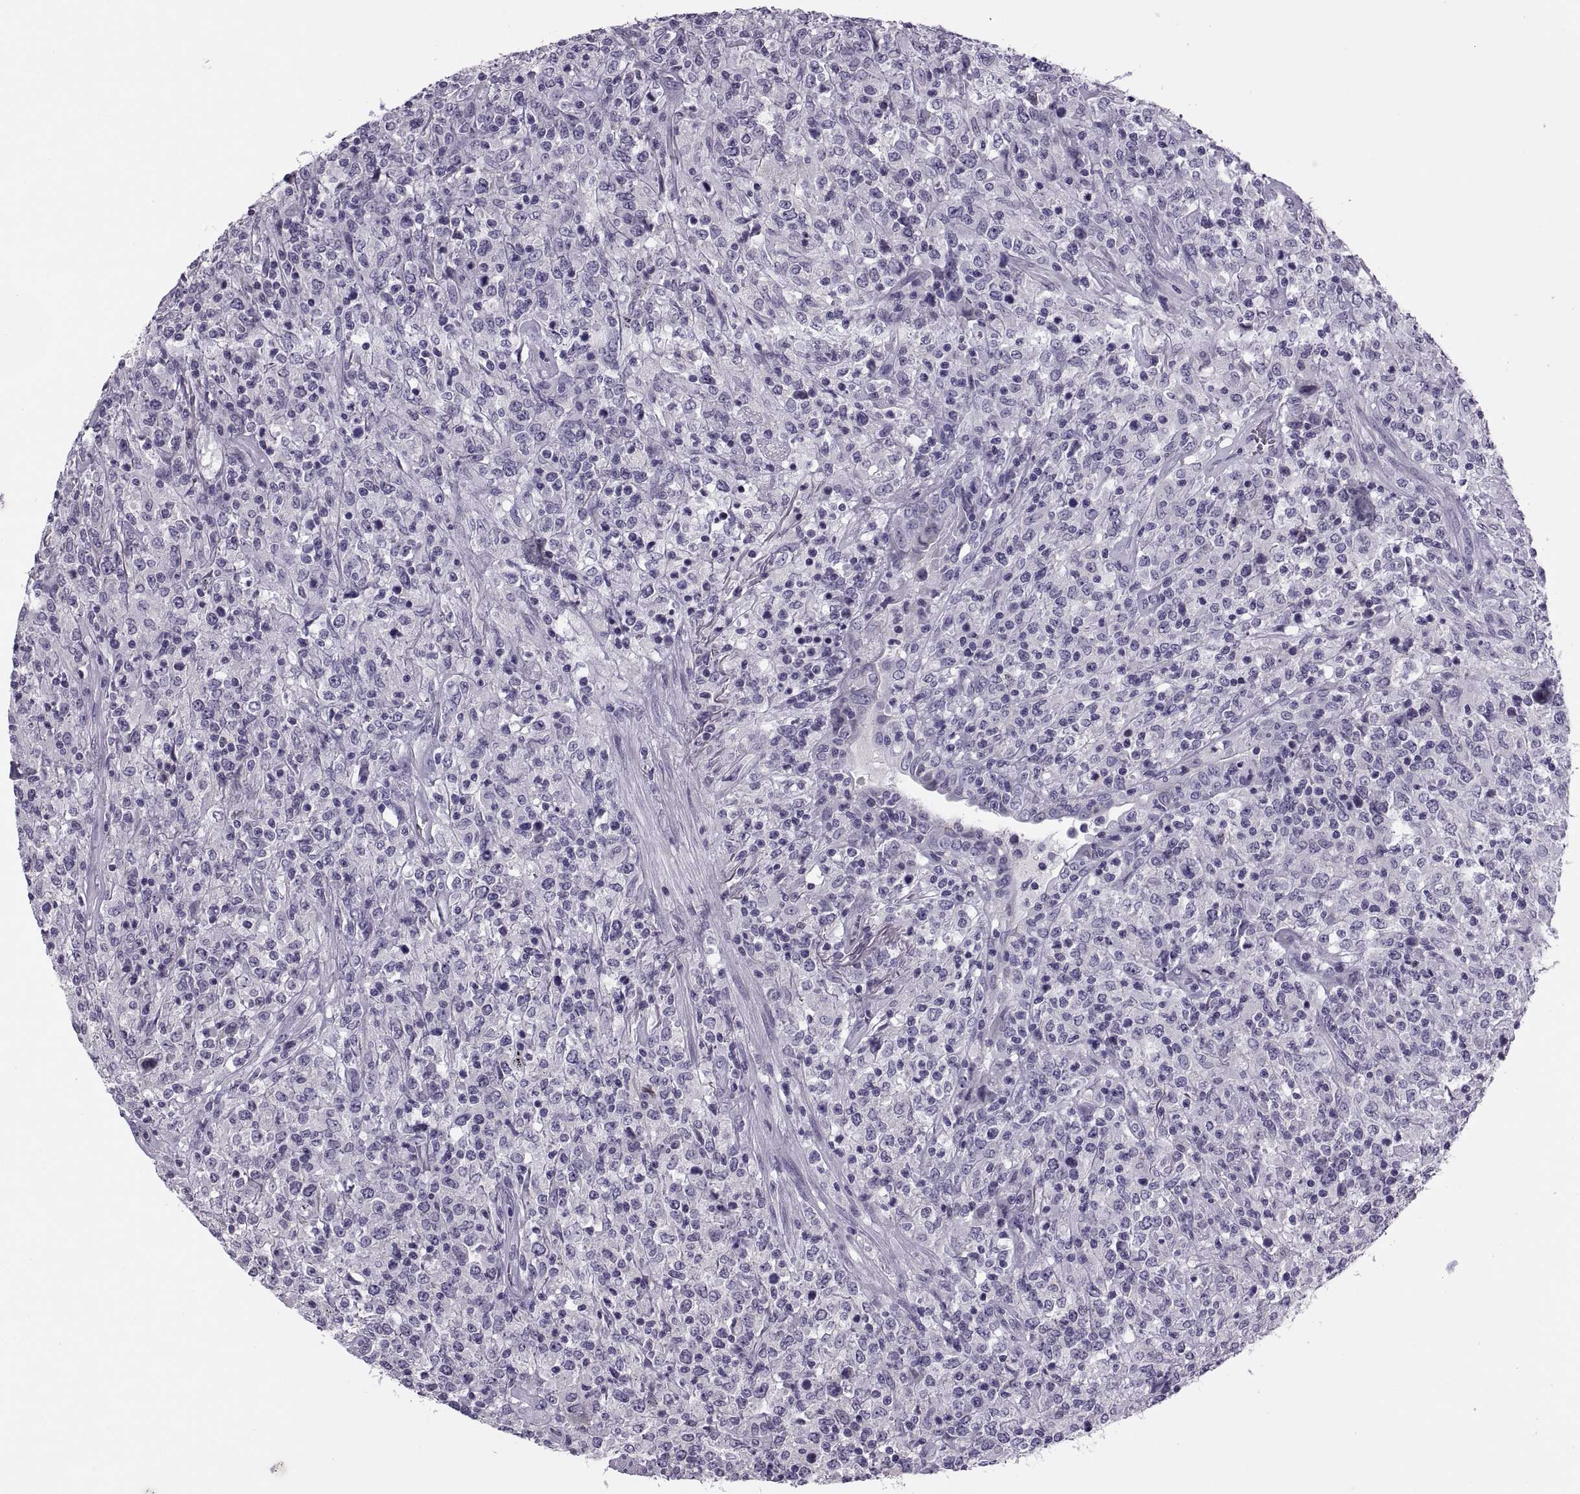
{"staining": {"intensity": "negative", "quantity": "none", "location": "none"}, "tissue": "lymphoma", "cell_type": "Tumor cells", "image_type": "cancer", "snomed": [{"axis": "morphology", "description": "Malignant lymphoma, non-Hodgkin's type, High grade"}, {"axis": "topography", "description": "Lung"}], "caption": "A histopathology image of lymphoma stained for a protein exhibits no brown staining in tumor cells.", "gene": "SYNGR4", "patient": {"sex": "male", "age": 79}}